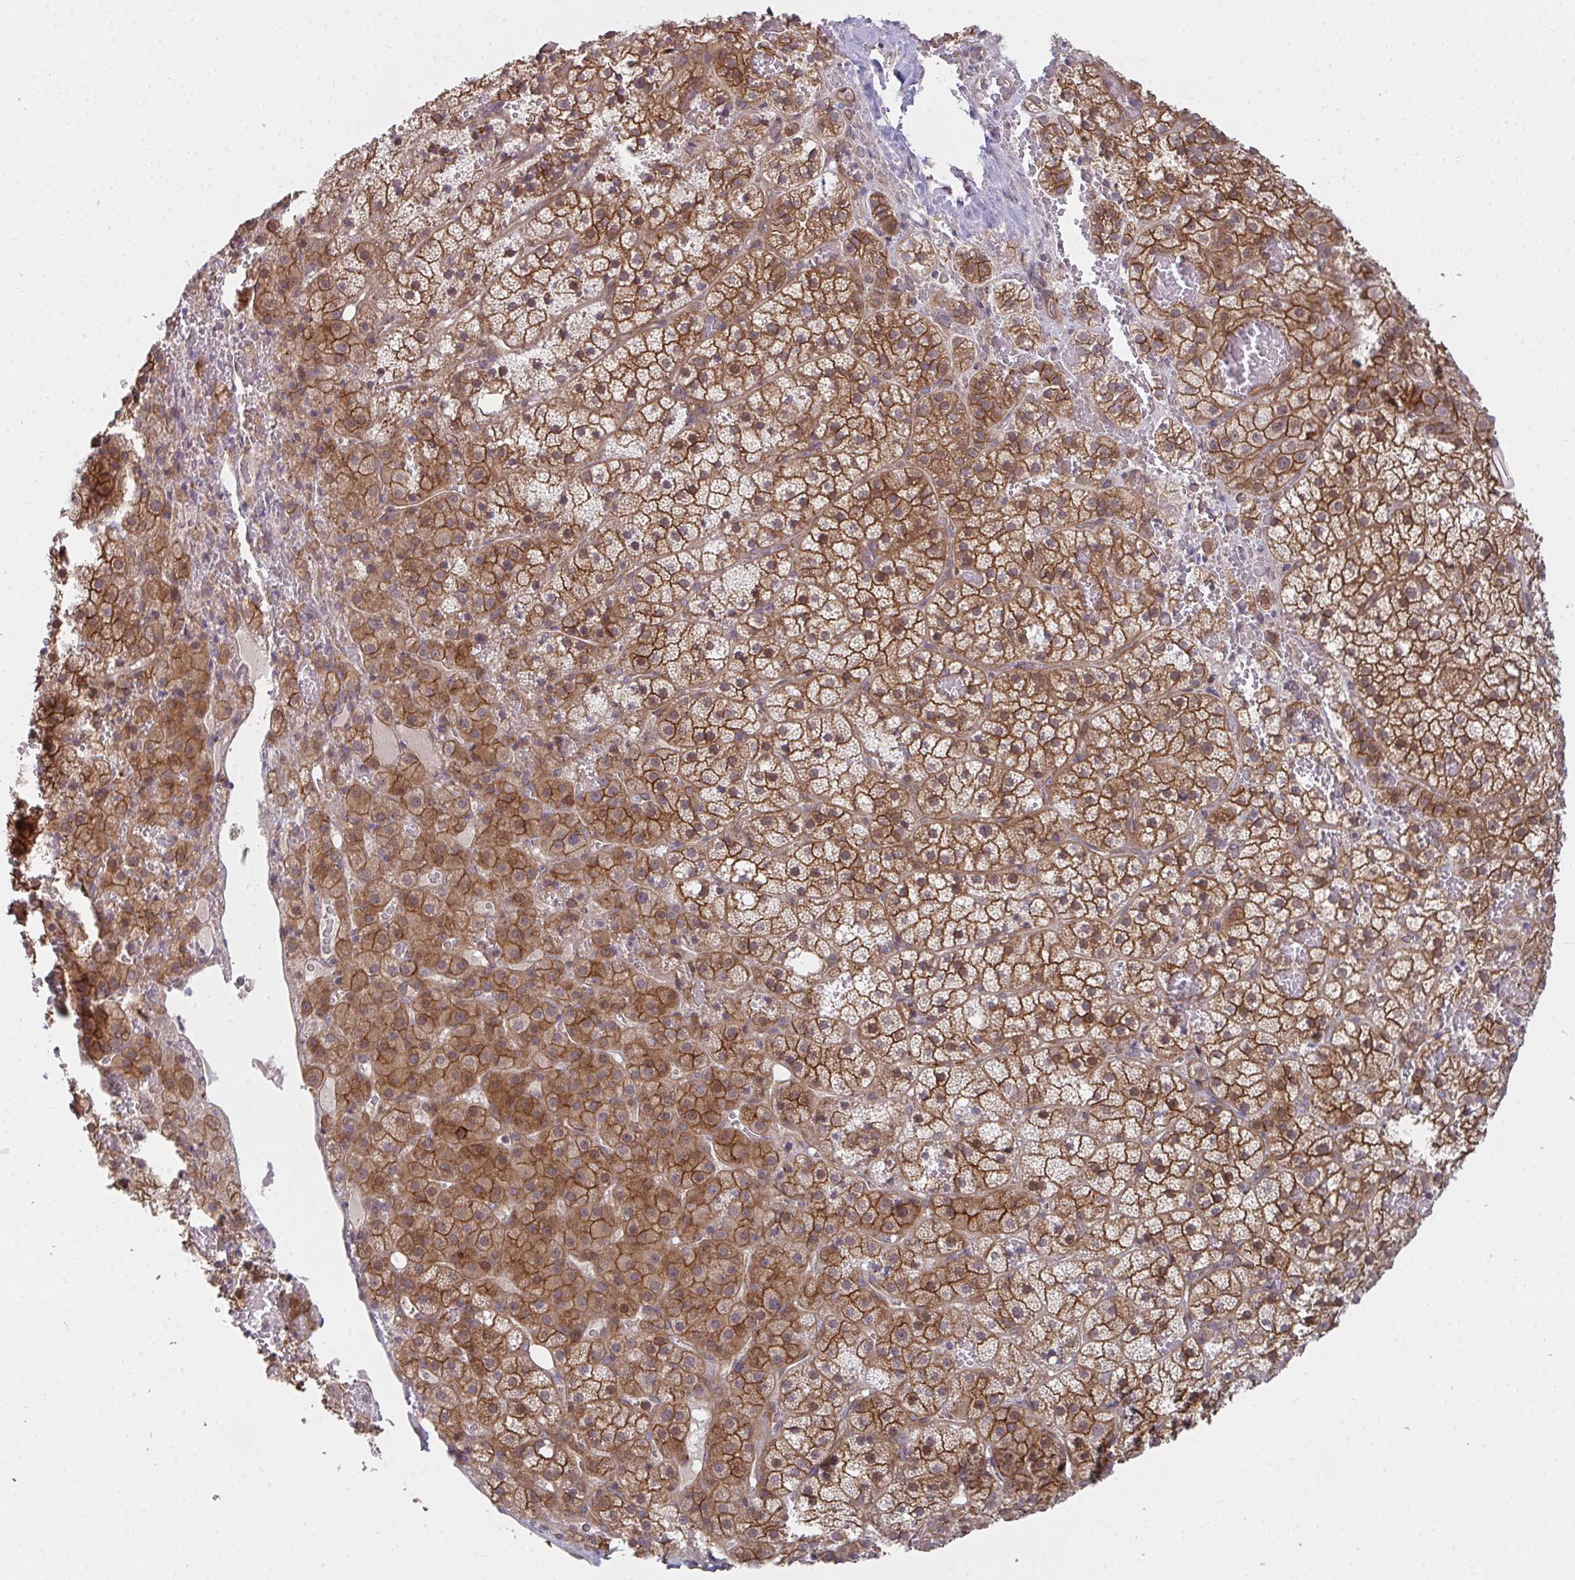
{"staining": {"intensity": "moderate", "quantity": ">75%", "location": "cytoplasmic/membranous,nuclear"}, "tissue": "adrenal gland", "cell_type": "Glandular cells", "image_type": "normal", "snomed": [{"axis": "morphology", "description": "Normal tissue, NOS"}, {"axis": "topography", "description": "Adrenal gland"}], "caption": "A brown stain labels moderate cytoplasmic/membranous,nuclear expression of a protein in glandular cells of benign adrenal gland. The staining is performed using DAB (3,3'-diaminobenzidine) brown chromogen to label protein expression. The nuclei are counter-stained blue using hematoxylin.", "gene": "CASP9", "patient": {"sex": "male", "age": 53}}